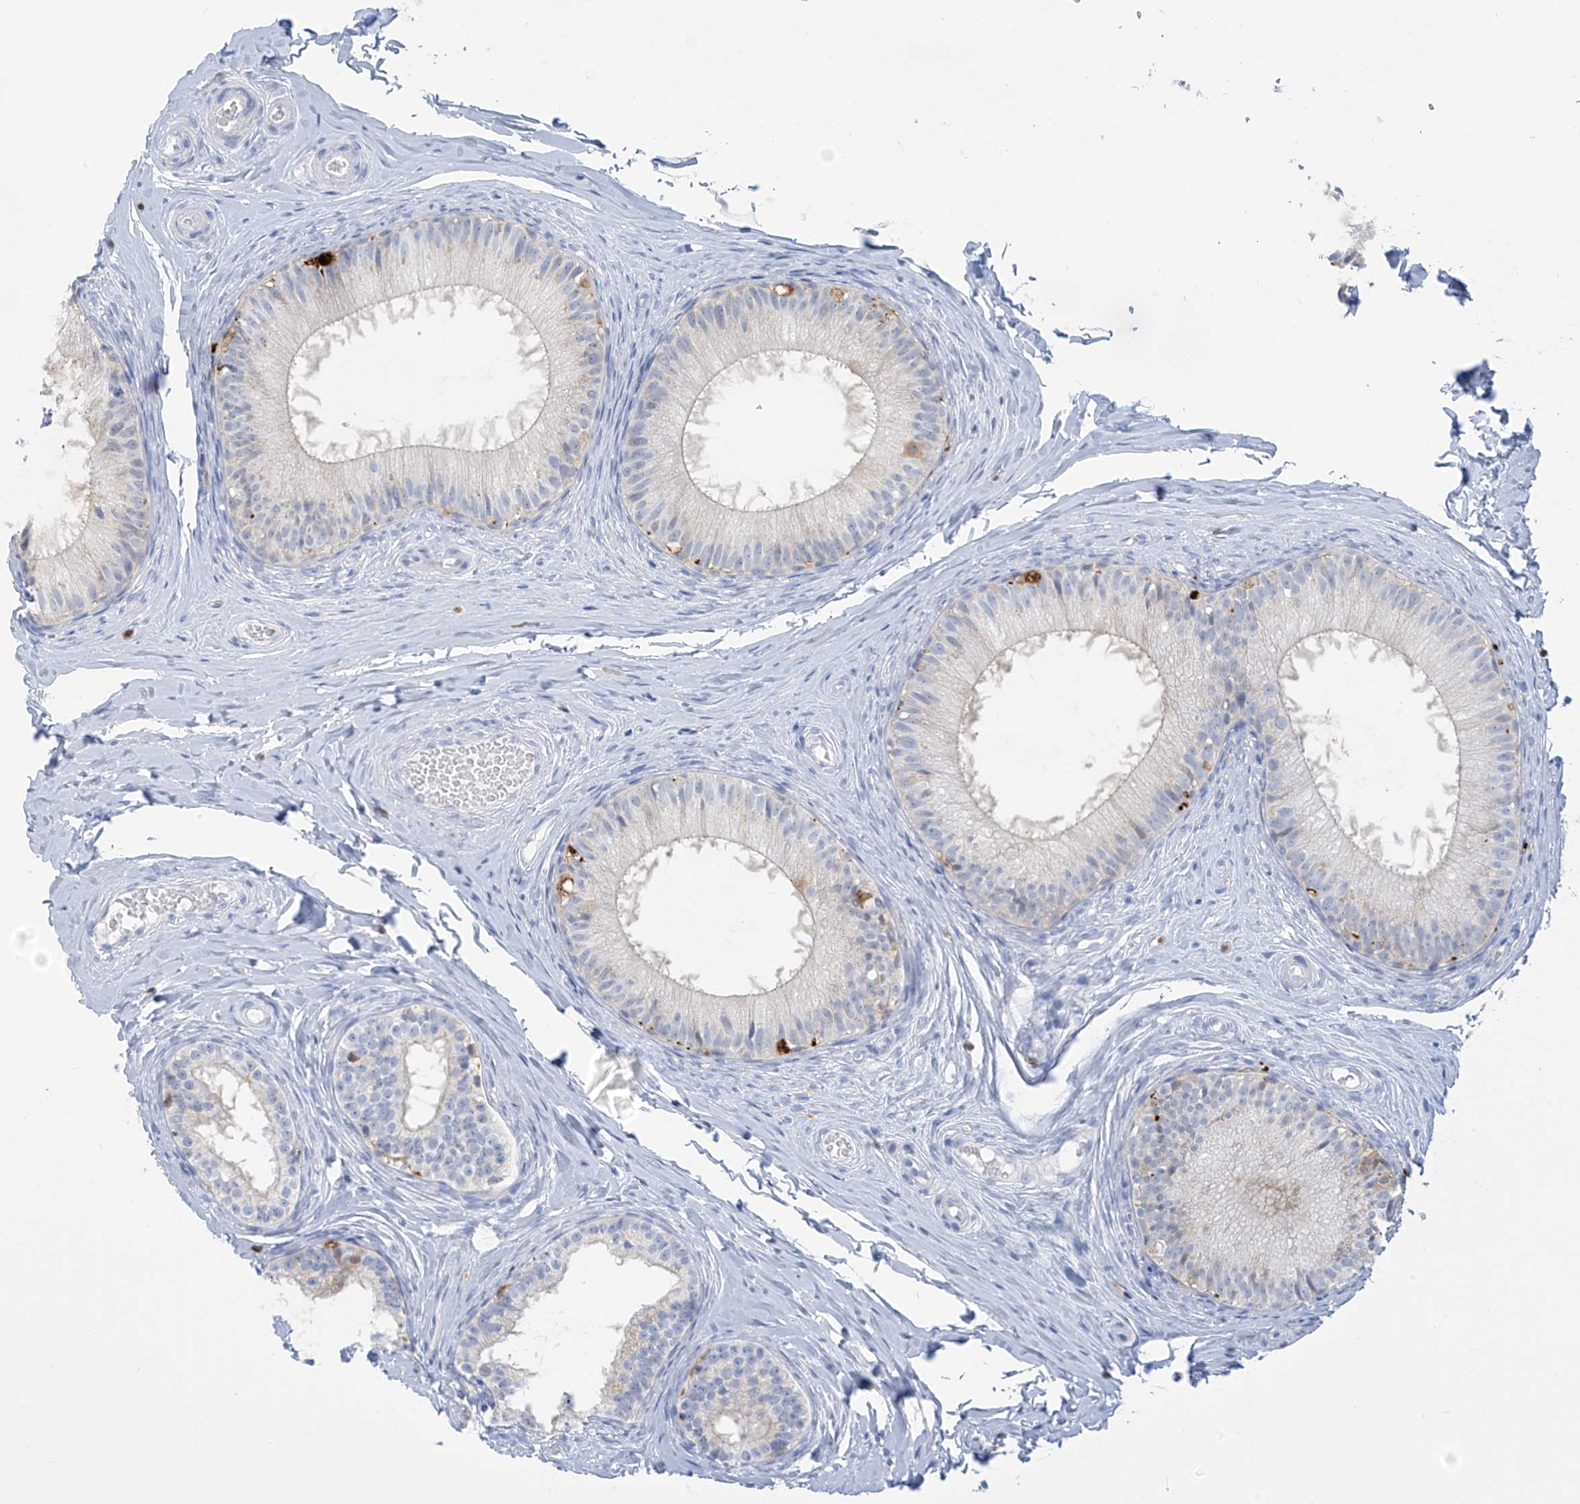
{"staining": {"intensity": "negative", "quantity": "none", "location": "none"}, "tissue": "epididymis", "cell_type": "Glandular cells", "image_type": "normal", "snomed": [{"axis": "morphology", "description": "Normal tissue, NOS"}, {"axis": "topography", "description": "Epididymis"}], "caption": "Micrograph shows no protein positivity in glandular cells of normal epididymis.", "gene": "TRMT2B", "patient": {"sex": "male", "age": 34}}